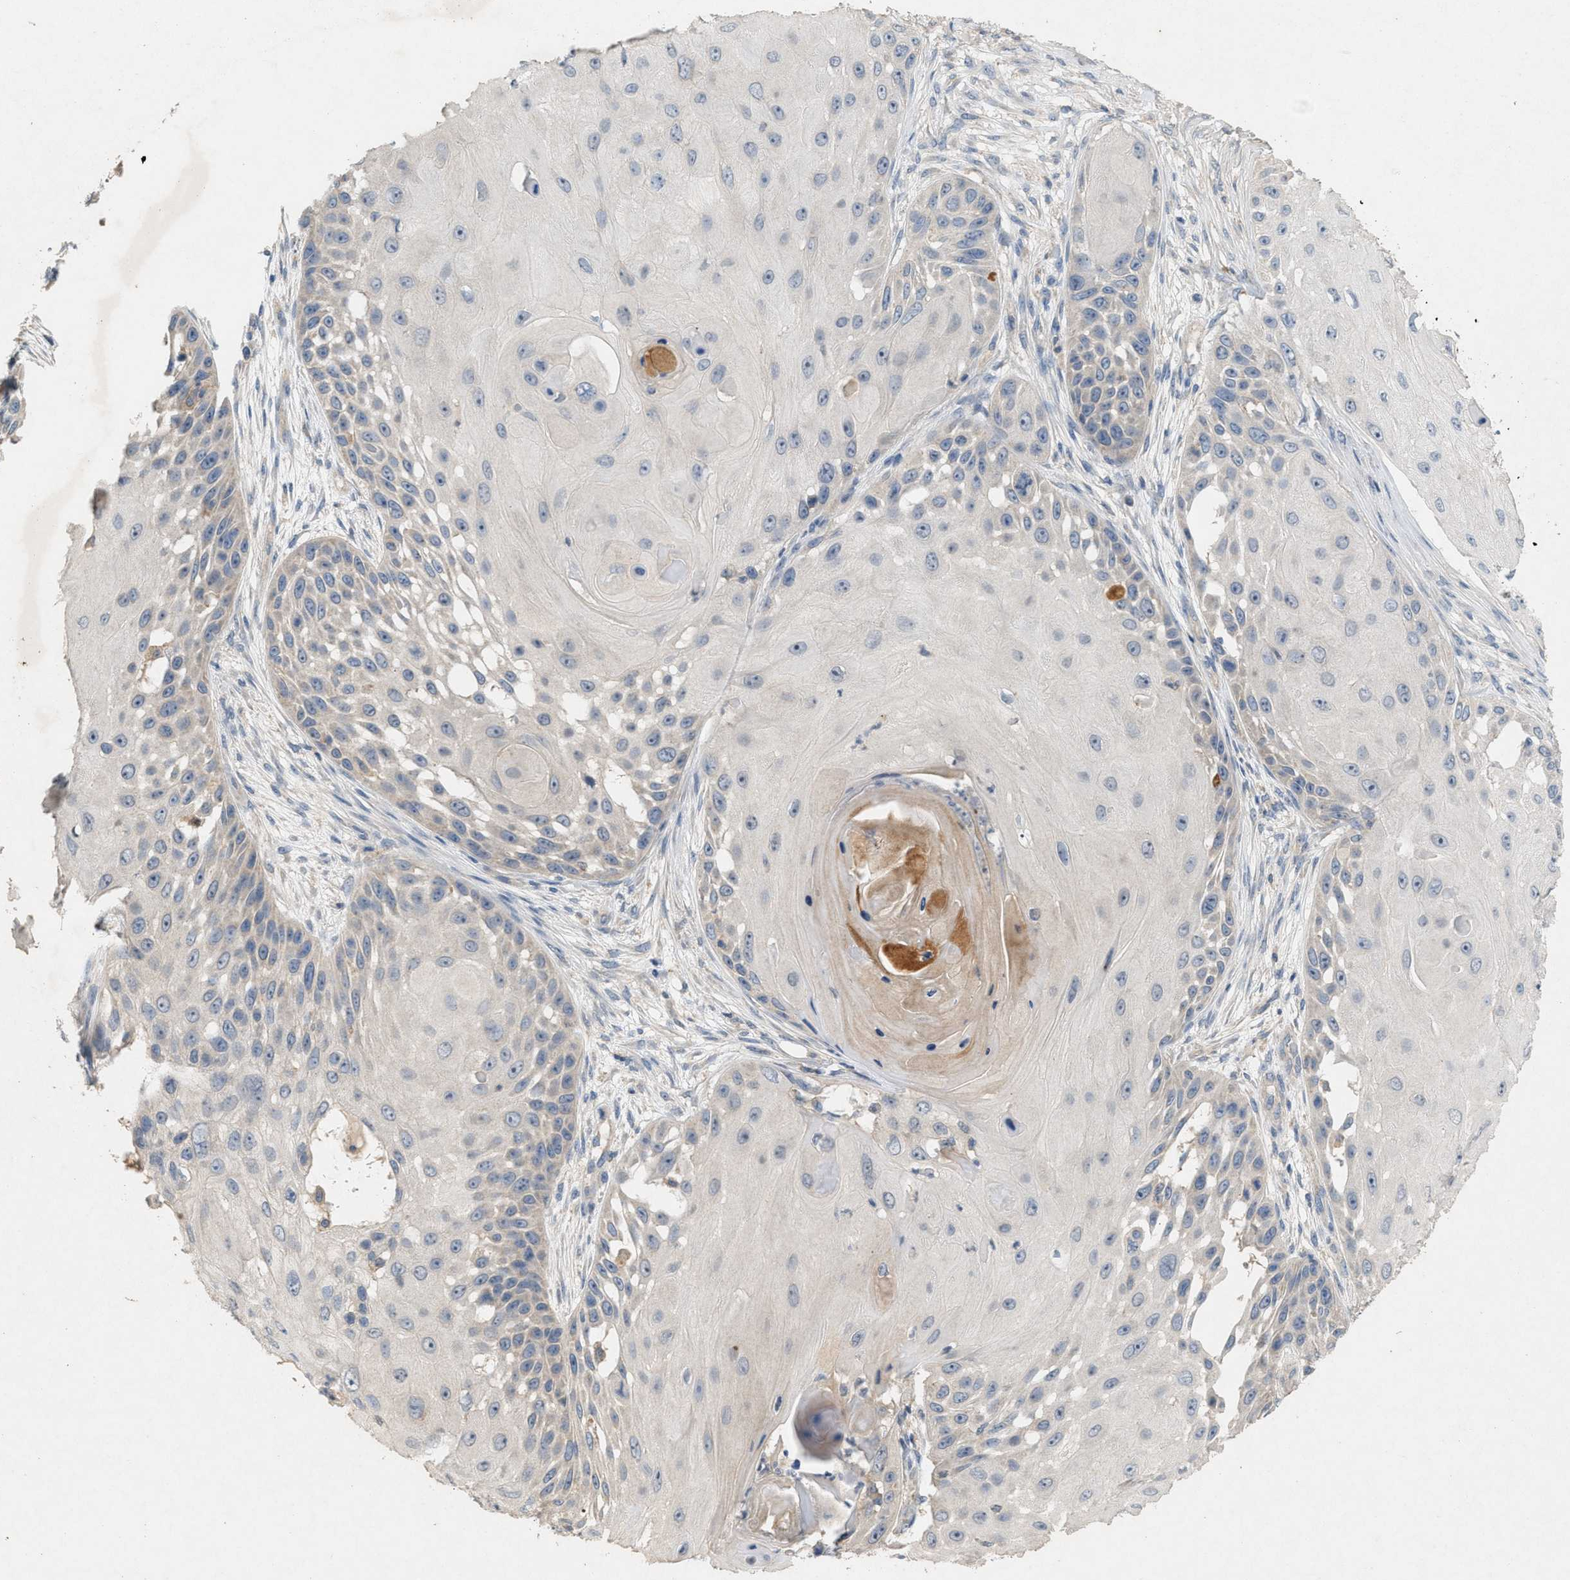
{"staining": {"intensity": "negative", "quantity": "none", "location": "none"}, "tissue": "skin cancer", "cell_type": "Tumor cells", "image_type": "cancer", "snomed": [{"axis": "morphology", "description": "Squamous cell carcinoma, NOS"}, {"axis": "topography", "description": "Skin"}], "caption": "Photomicrograph shows no significant protein positivity in tumor cells of squamous cell carcinoma (skin). (DAB (3,3'-diaminobenzidine) immunohistochemistry visualized using brightfield microscopy, high magnification).", "gene": "DCAF7", "patient": {"sex": "female", "age": 44}}